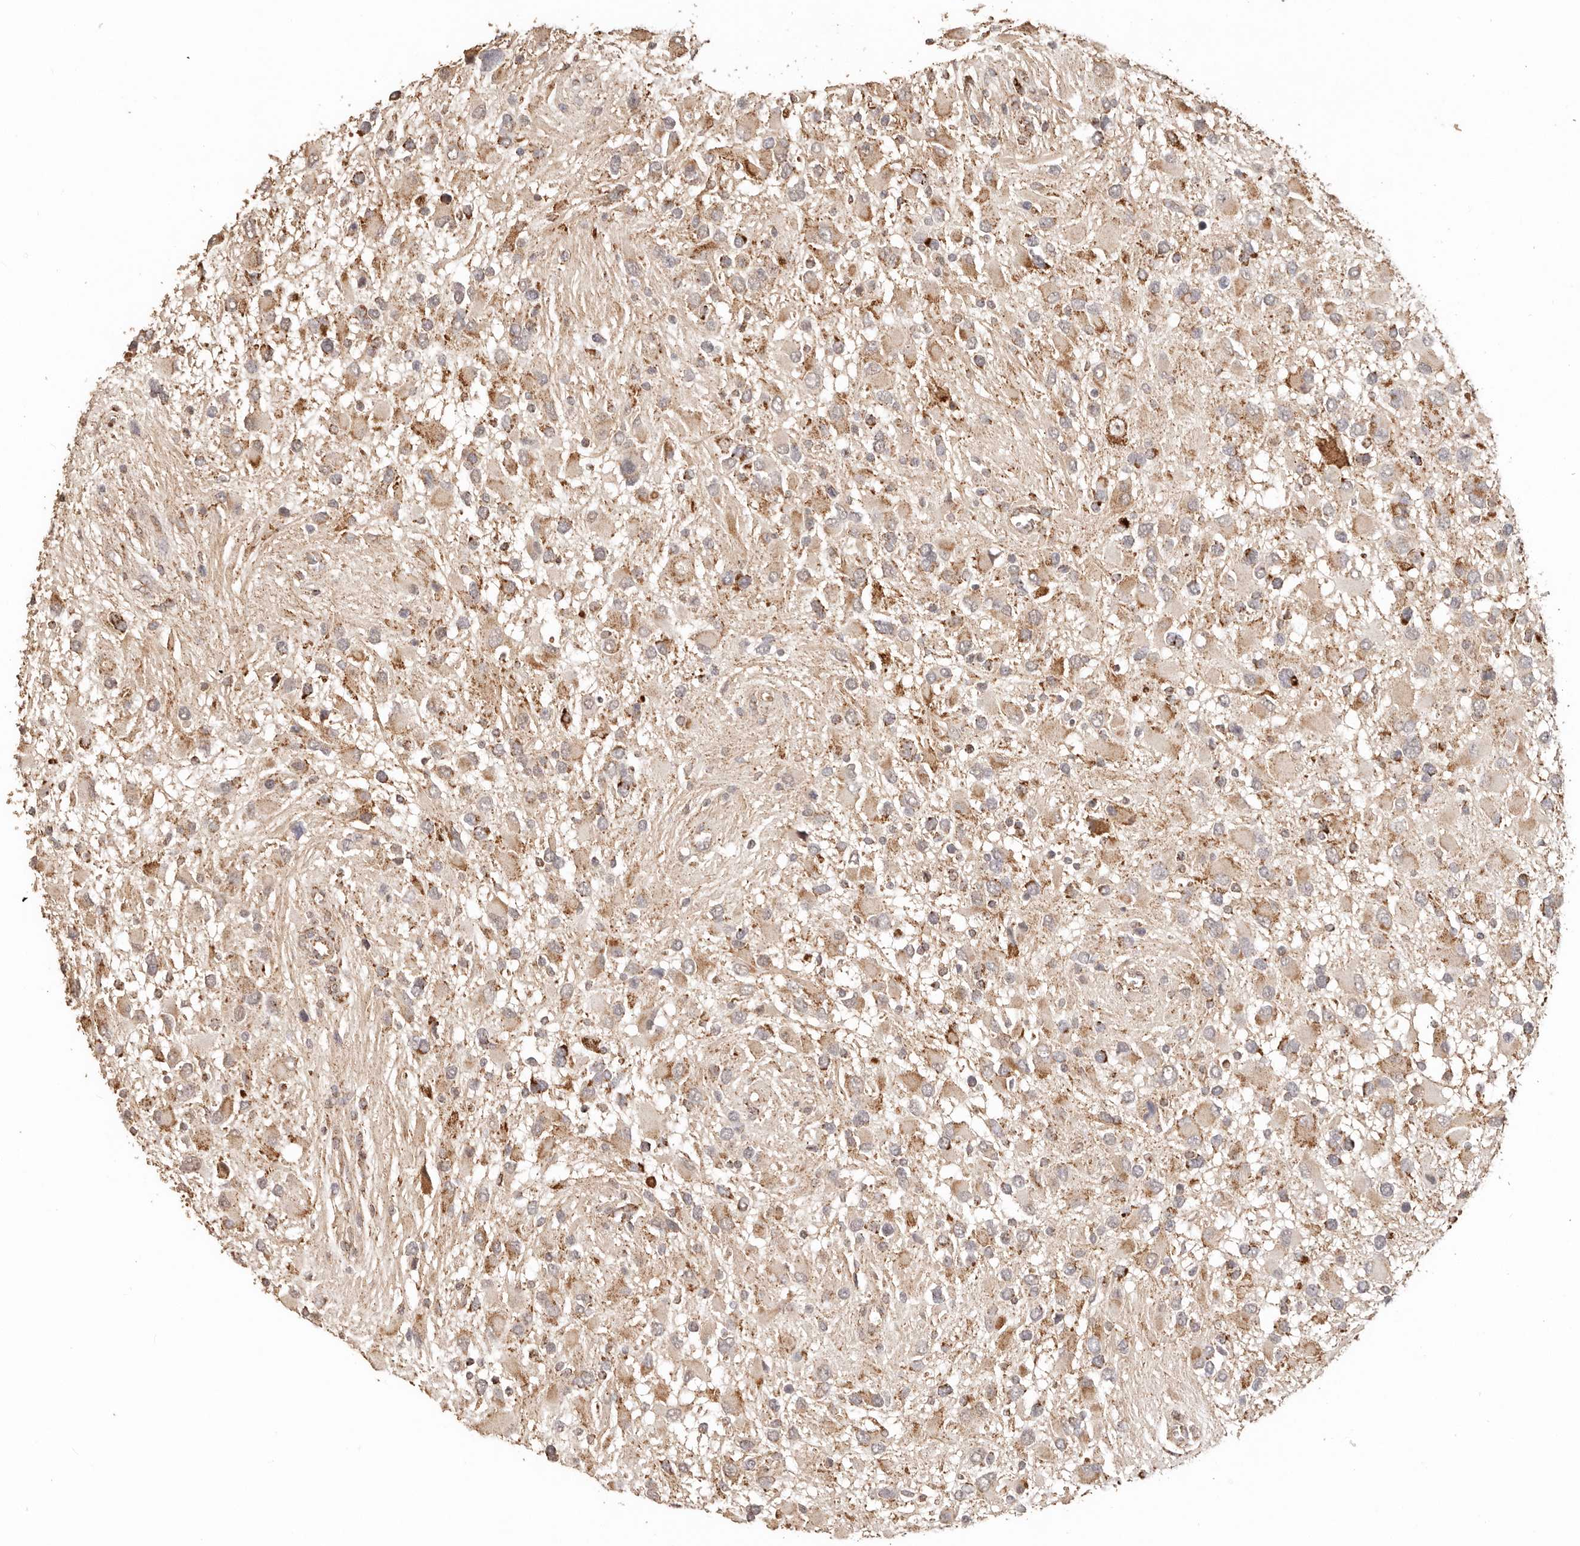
{"staining": {"intensity": "moderate", "quantity": ">75%", "location": "cytoplasmic/membranous"}, "tissue": "glioma", "cell_type": "Tumor cells", "image_type": "cancer", "snomed": [{"axis": "morphology", "description": "Glioma, malignant, High grade"}, {"axis": "topography", "description": "Brain"}], "caption": "Glioma was stained to show a protein in brown. There is medium levels of moderate cytoplasmic/membranous positivity in approximately >75% of tumor cells.", "gene": "NDUFB11", "patient": {"sex": "male", "age": 53}}